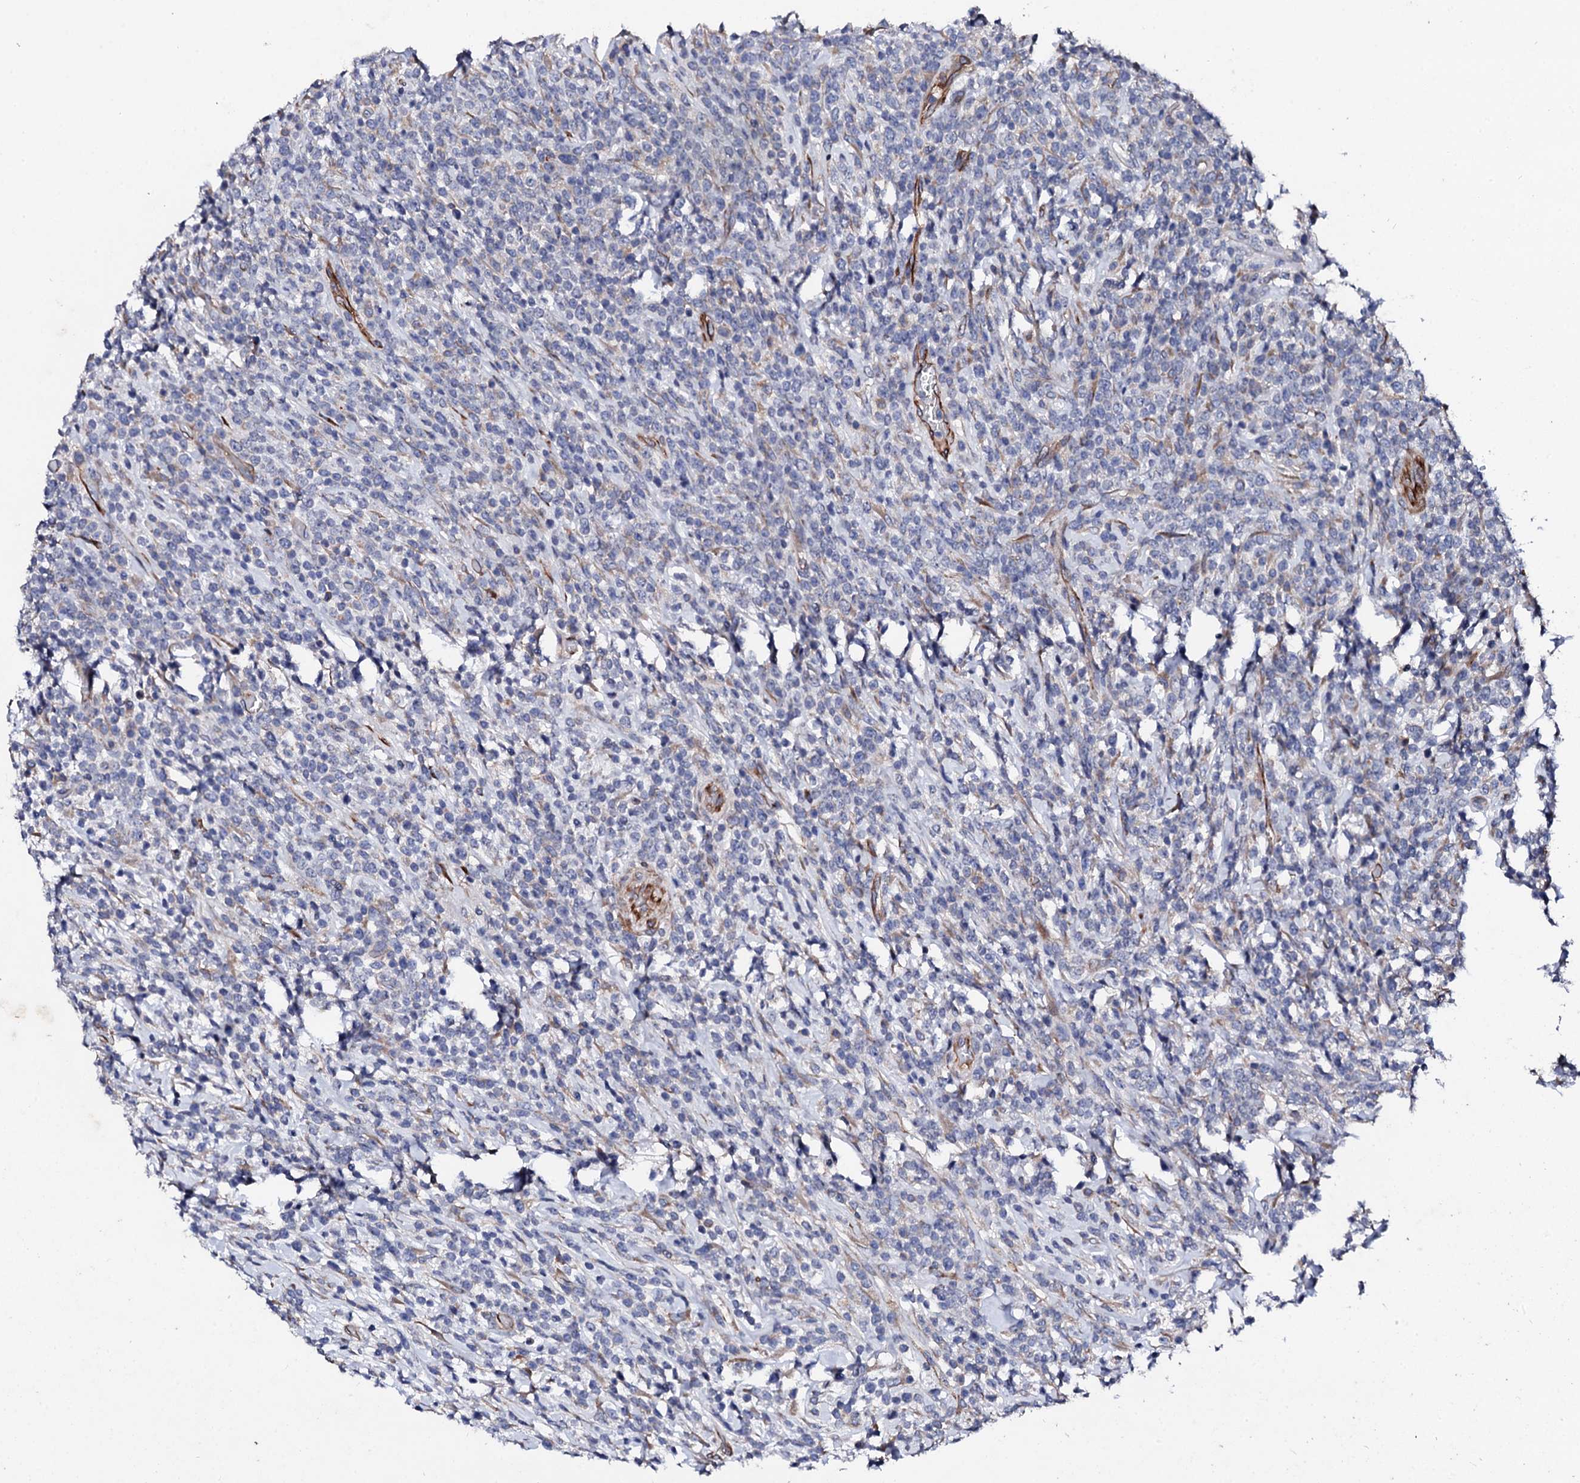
{"staining": {"intensity": "negative", "quantity": "none", "location": "none"}, "tissue": "lymphoma", "cell_type": "Tumor cells", "image_type": "cancer", "snomed": [{"axis": "morphology", "description": "Malignant lymphoma, non-Hodgkin's type, High grade"}, {"axis": "topography", "description": "Colon"}], "caption": "Immunohistochemistry (IHC) photomicrograph of neoplastic tissue: malignant lymphoma, non-Hodgkin's type (high-grade) stained with DAB displays no significant protein expression in tumor cells.", "gene": "DBX1", "patient": {"sex": "female", "age": 53}}